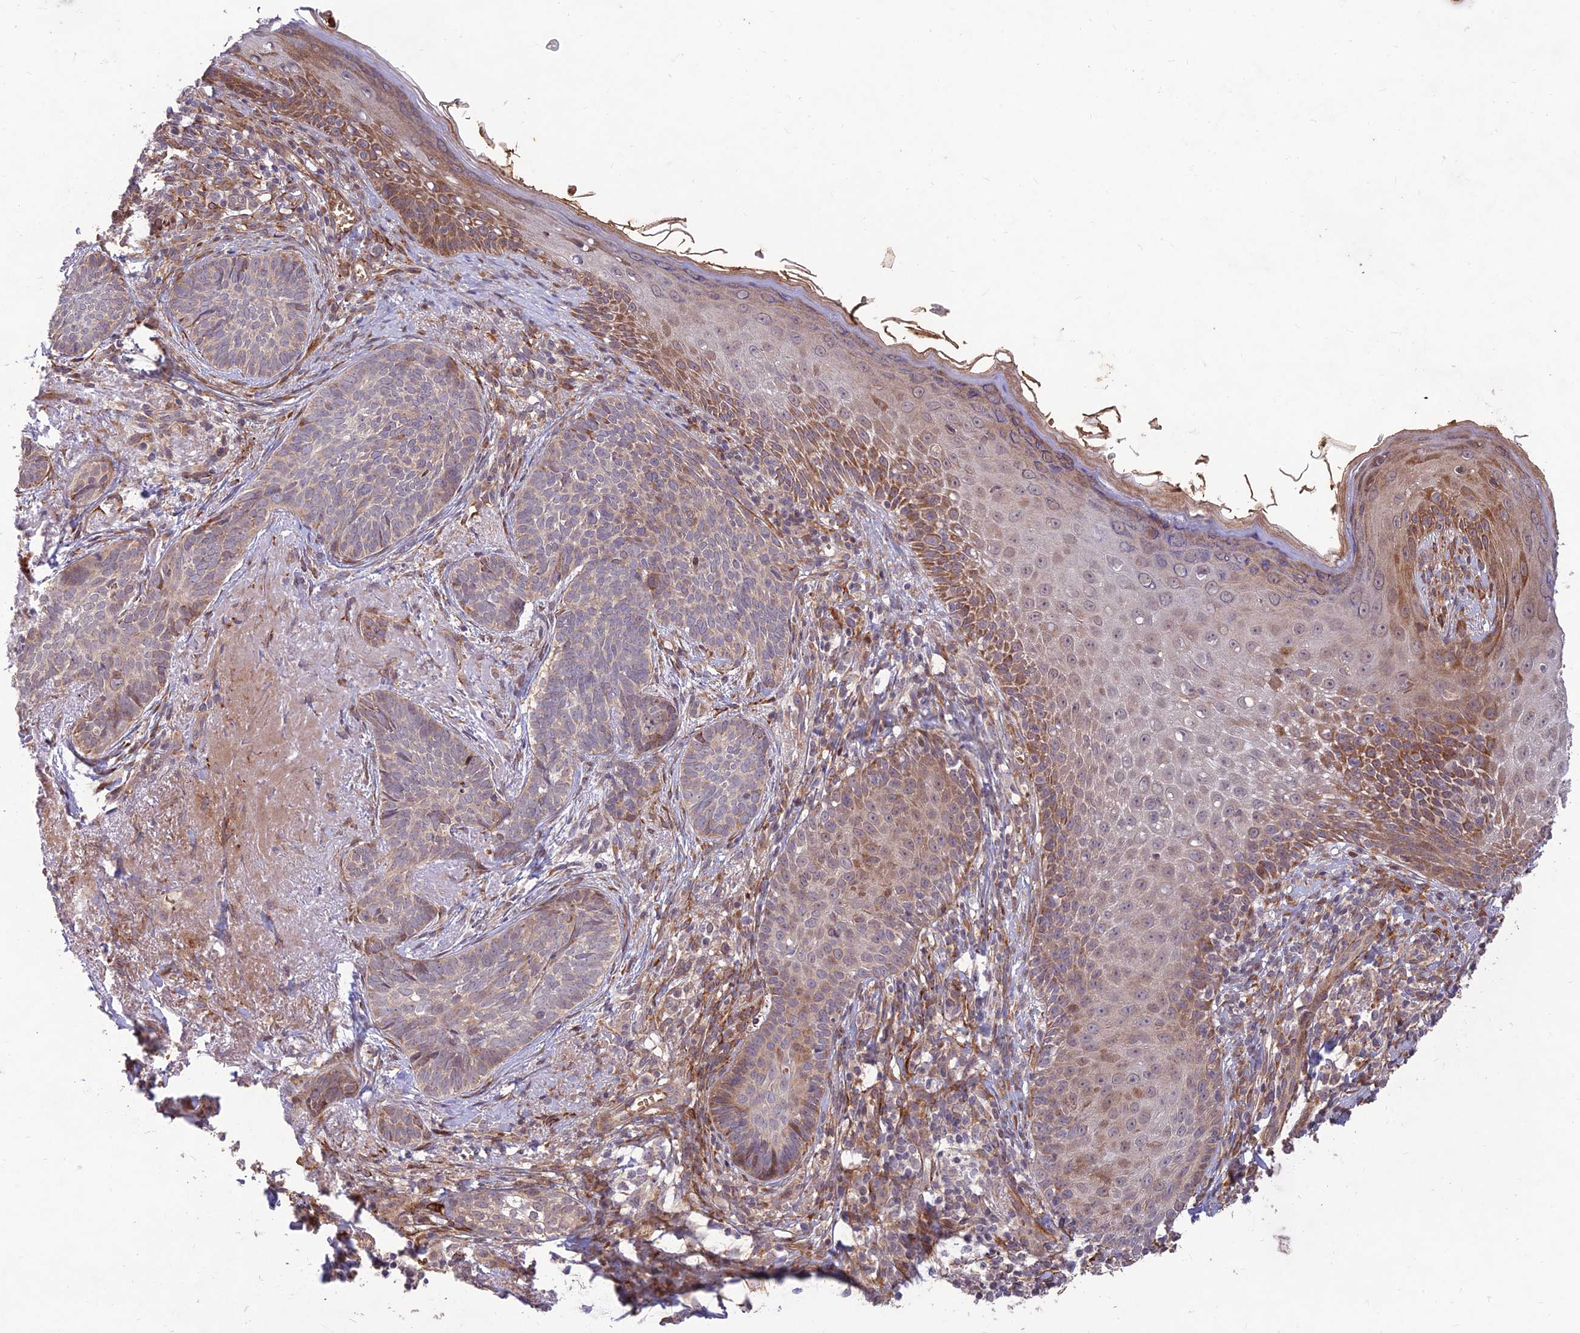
{"staining": {"intensity": "weak", "quantity": "<25%", "location": "cytoplasmic/membranous"}, "tissue": "skin cancer", "cell_type": "Tumor cells", "image_type": "cancer", "snomed": [{"axis": "morphology", "description": "Basal cell carcinoma"}, {"axis": "topography", "description": "Skin"}], "caption": "This is an immunohistochemistry photomicrograph of skin cancer. There is no staining in tumor cells.", "gene": "PPP1R11", "patient": {"sex": "female", "age": 76}}